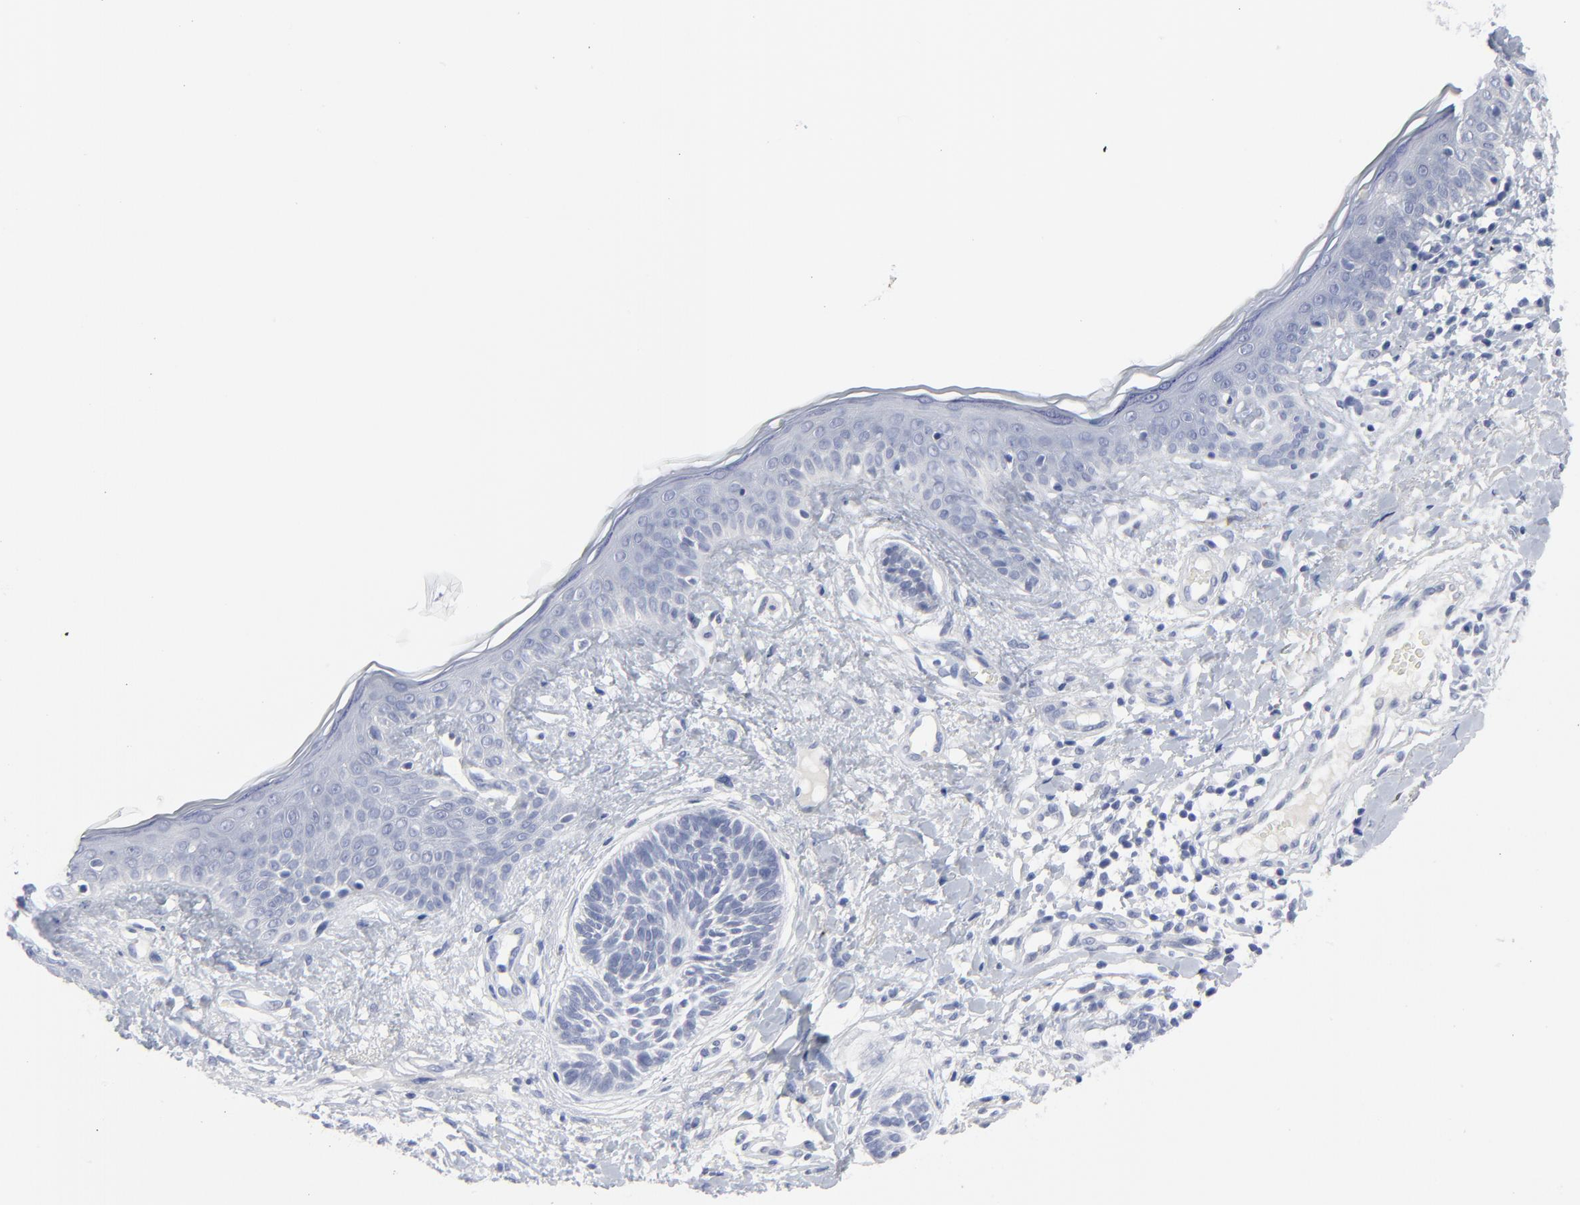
{"staining": {"intensity": "negative", "quantity": "none", "location": "none"}, "tissue": "skin cancer", "cell_type": "Tumor cells", "image_type": "cancer", "snomed": [{"axis": "morphology", "description": "Normal tissue, NOS"}, {"axis": "morphology", "description": "Basal cell carcinoma"}, {"axis": "topography", "description": "Skin"}], "caption": "IHC histopathology image of human skin cancer stained for a protein (brown), which displays no expression in tumor cells. Brightfield microscopy of IHC stained with DAB (brown) and hematoxylin (blue), captured at high magnification.", "gene": "CLEC4G", "patient": {"sex": "male", "age": 63}}